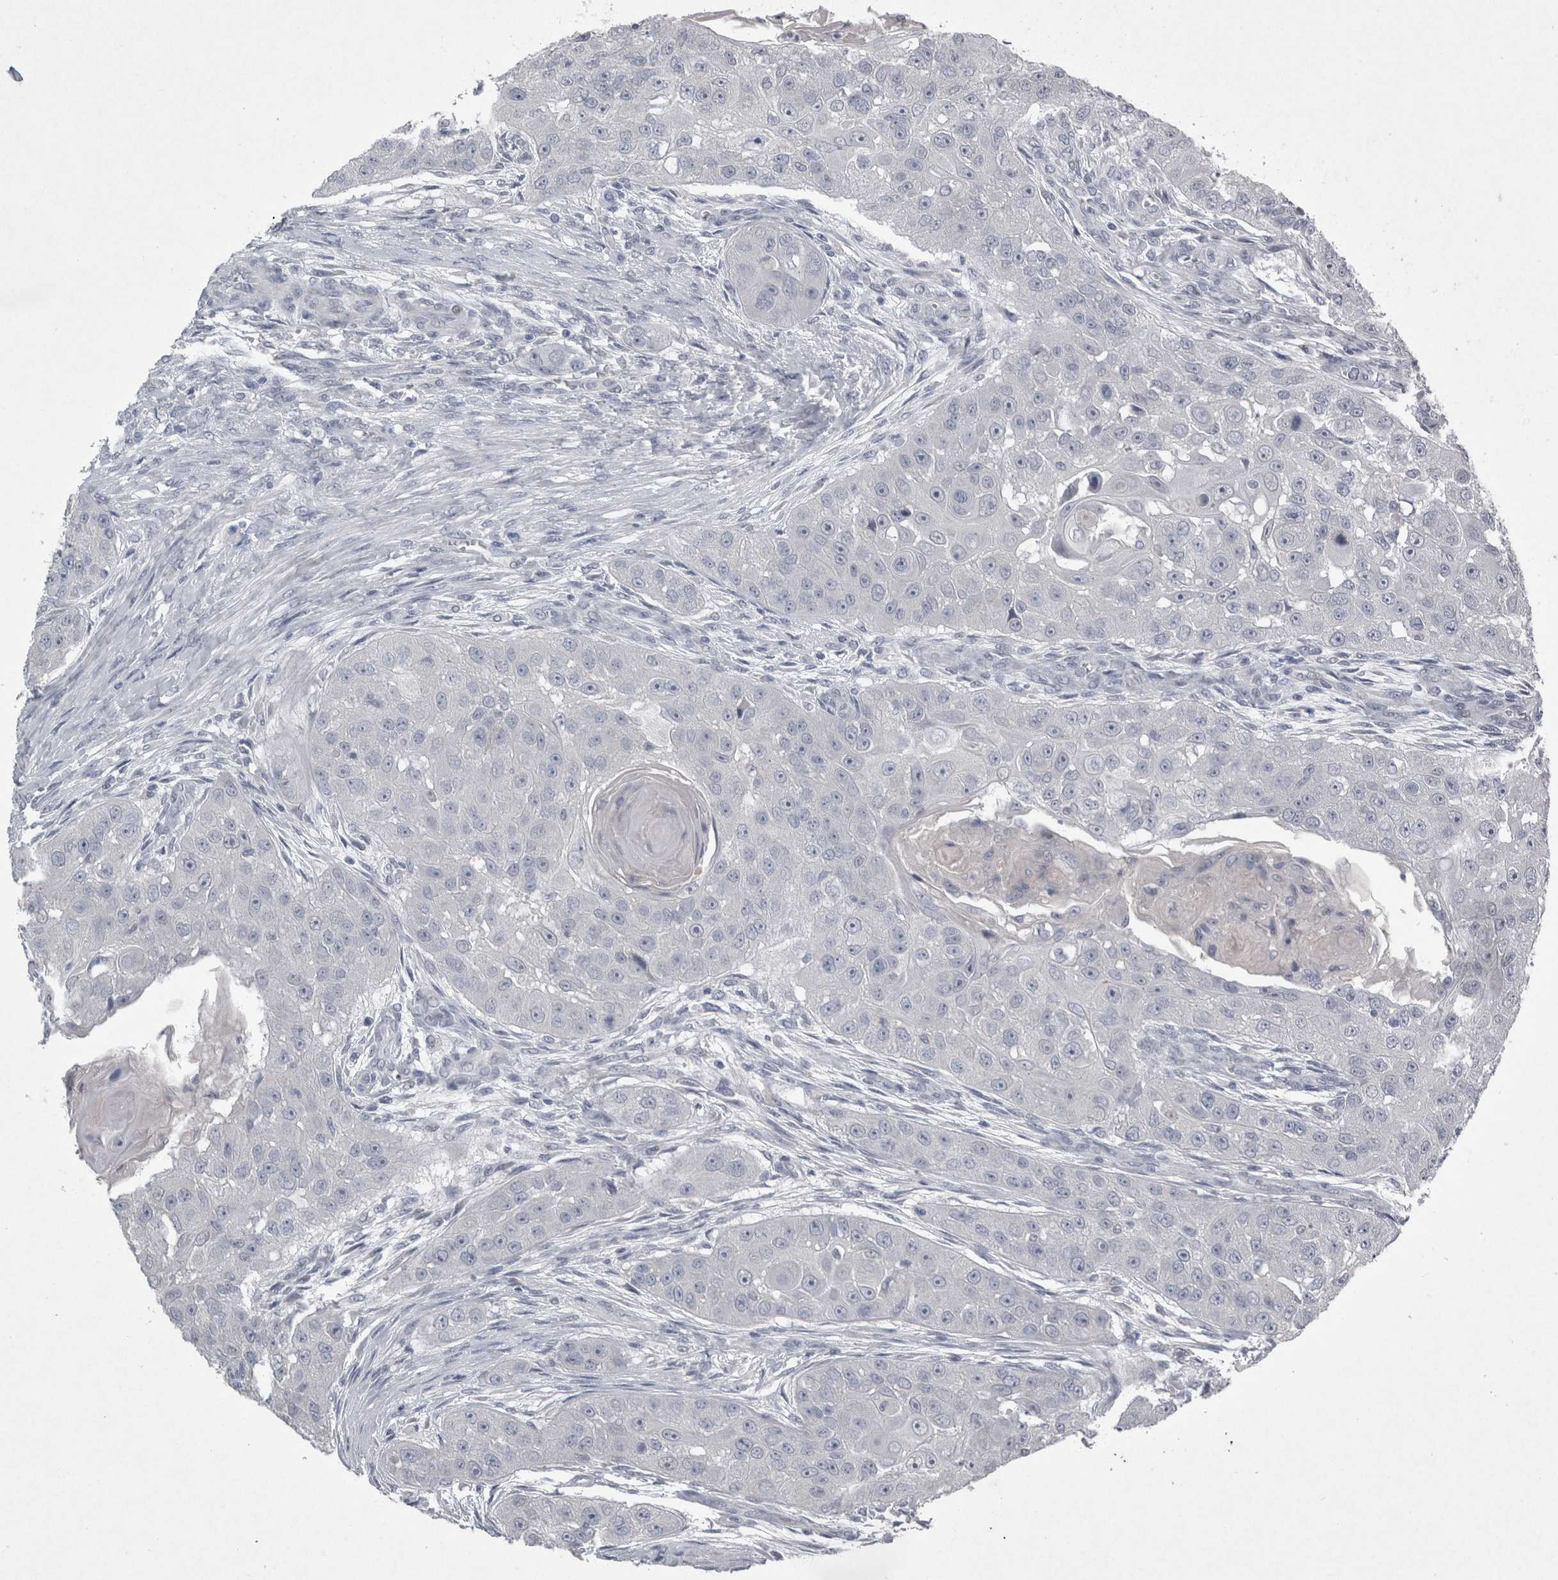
{"staining": {"intensity": "negative", "quantity": "none", "location": "none"}, "tissue": "head and neck cancer", "cell_type": "Tumor cells", "image_type": "cancer", "snomed": [{"axis": "morphology", "description": "Normal tissue, NOS"}, {"axis": "morphology", "description": "Squamous cell carcinoma, NOS"}, {"axis": "topography", "description": "Skeletal muscle"}, {"axis": "topography", "description": "Head-Neck"}], "caption": "This is a micrograph of immunohistochemistry (IHC) staining of head and neck squamous cell carcinoma, which shows no staining in tumor cells.", "gene": "PDX1", "patient": {"sex": "male", "age": 51}}